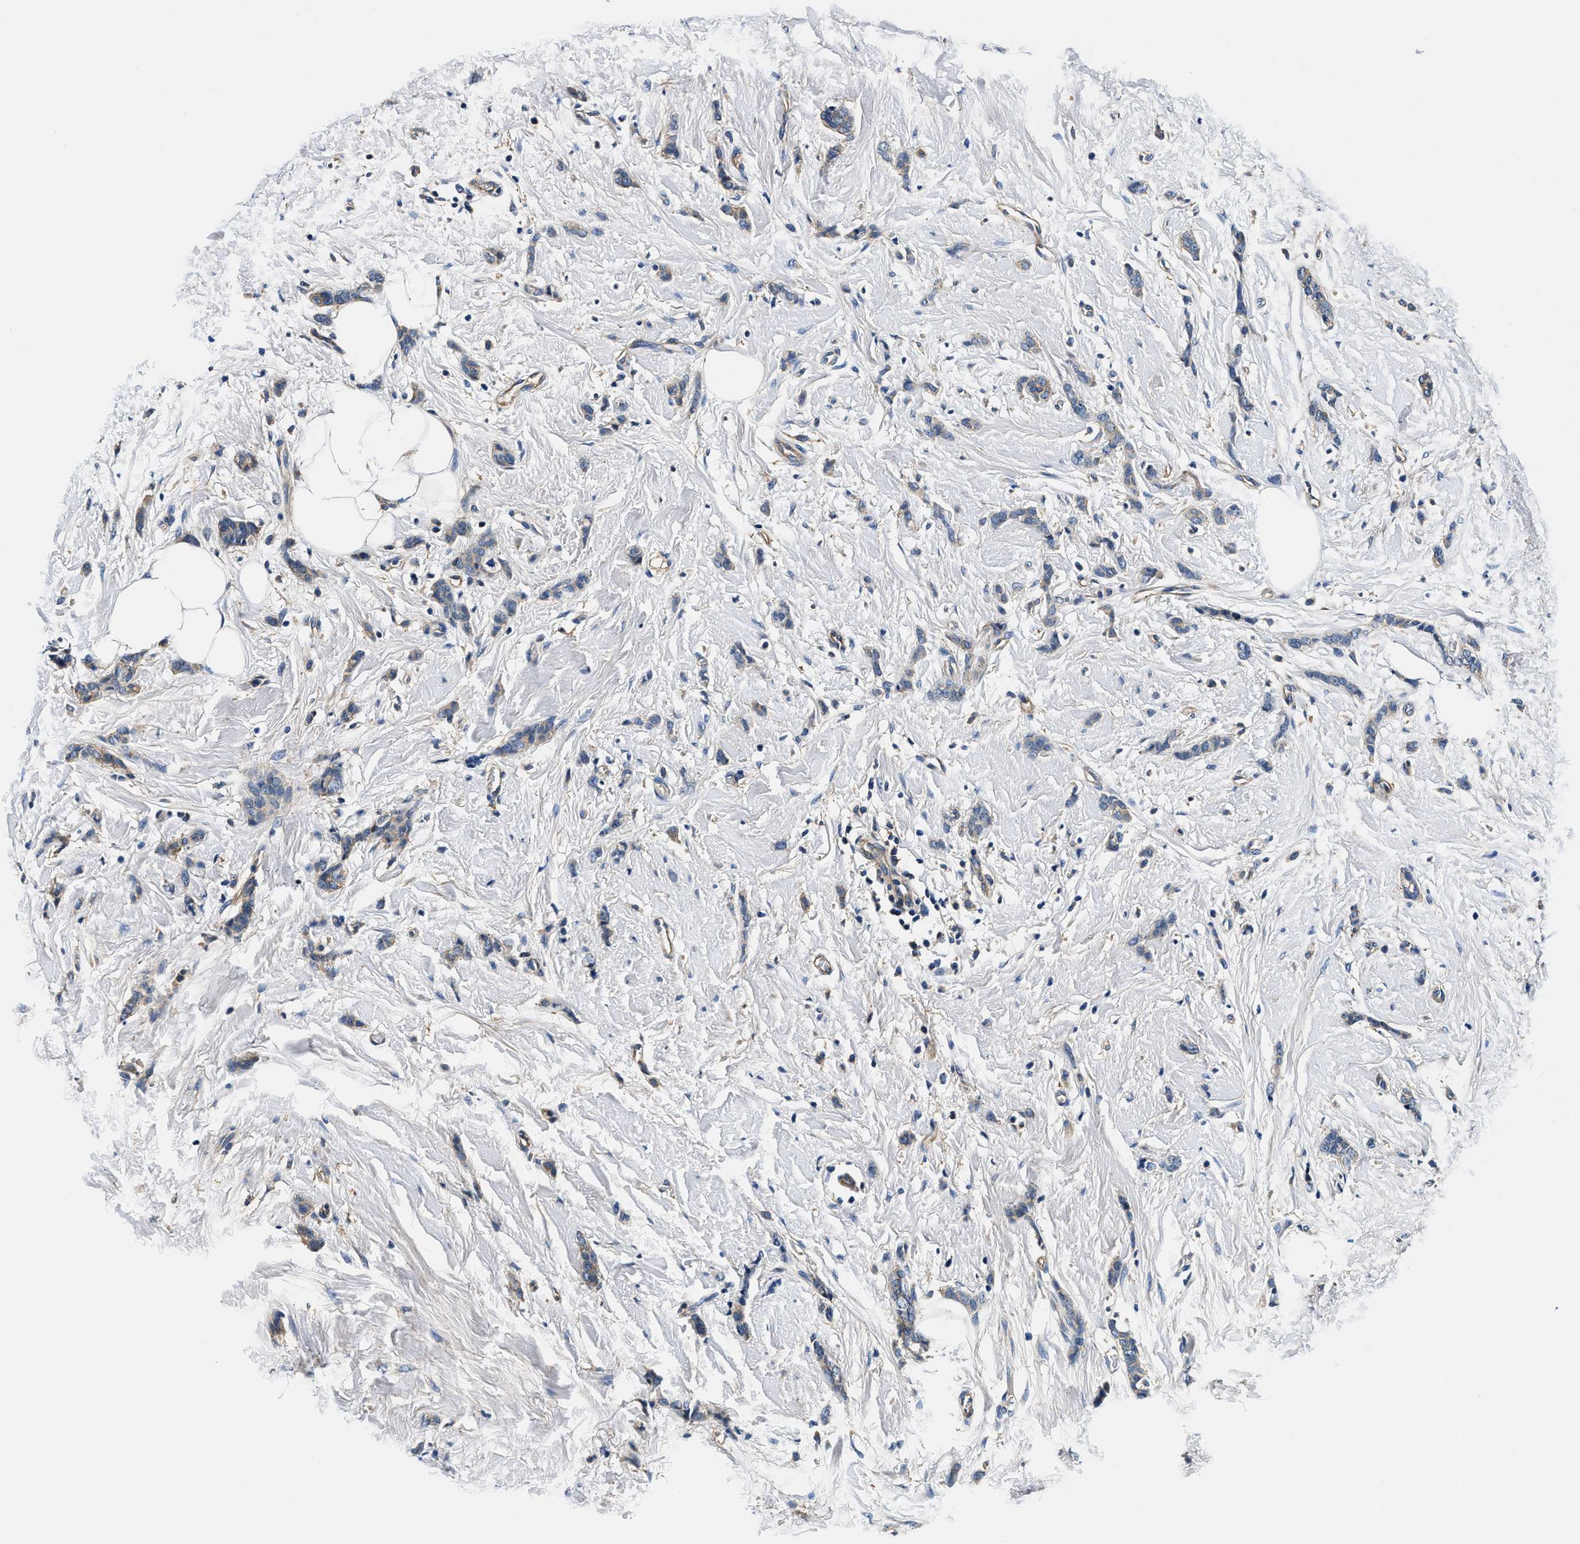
{"staining": {"intensity": "weak", "quantity": "25%-75%", "location": "cytoplasmic/membranous"}, "tissue": "breast cancer", "cell_type": "Tumor cells", "image_type": "cancer", "snomed": [{"axis": "morphology", "description": "Lobular carcinoma"}, {"axis": "topography", "description": "Skin"}, {"axis": "topography", "description": "Breast"}], "caption": "About 25%-75% of tumor cells in breast lobular carcinoma display weak cytoplasmic/membranous protein staining as visualized by brown immunohistochemical staining.", "gene": "ZFAND3", "patient": {"sex": "female", "age": 46}}